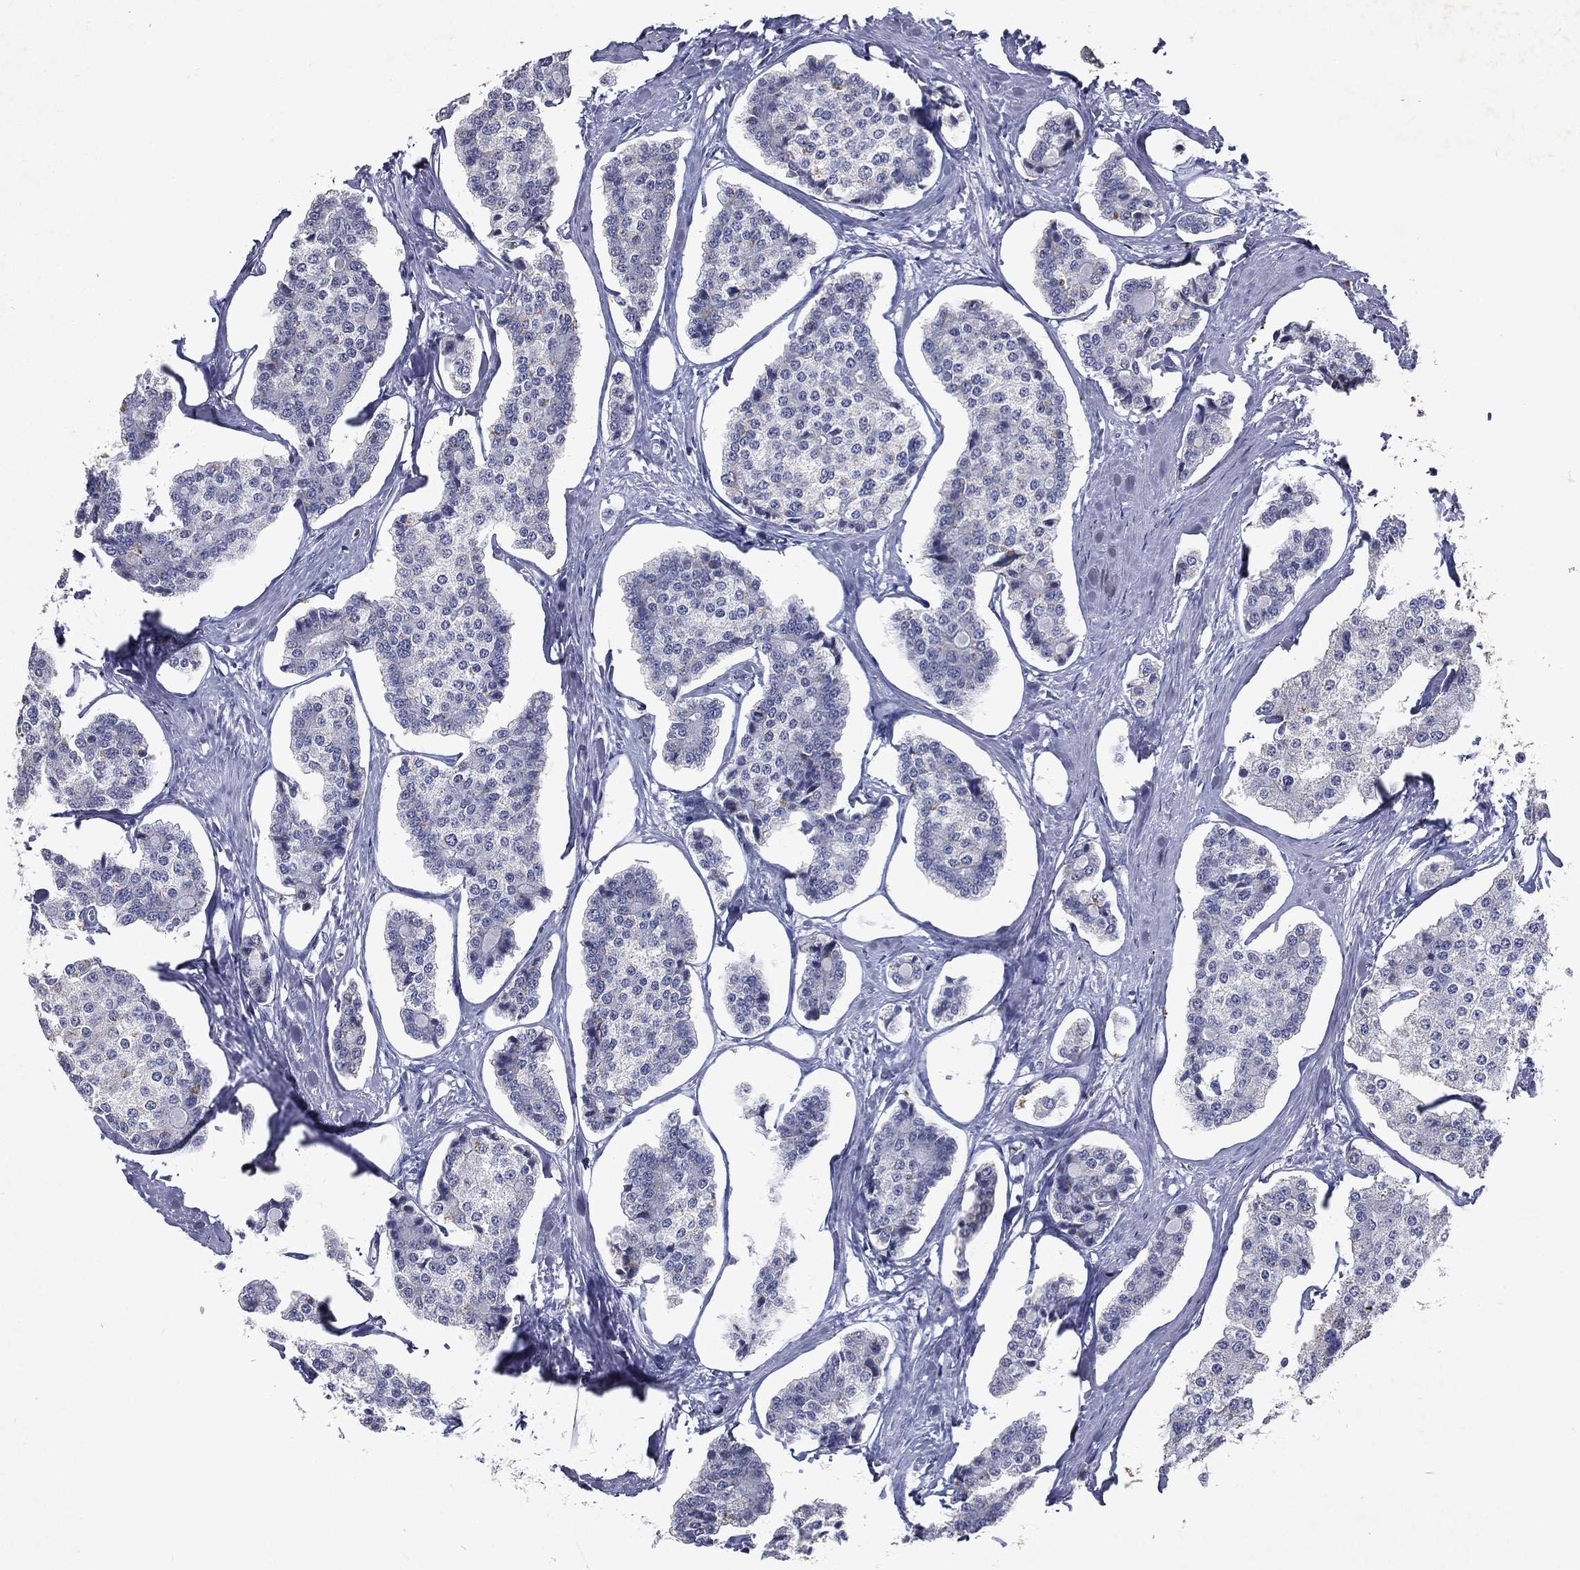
{"staining": {"intensity": "negative", "quantity": "none", "location": "none"}, "tissue": "carcinoid", "cell_type": "Tumor cells", "image_type": "cancer", "snomed": [{"axis": "morphology", "description": "Carcinoid, malignant, NOS"}, {"axis": "topography", "description": "Small intestine"}], "caption": "Carcinoid (malignant) stained for a protein using immunohistochemistry (IHC) reveals no expression tumor cells.", "gene": "SLC34A2", "patient": {"sex": "female", "age": 65}}